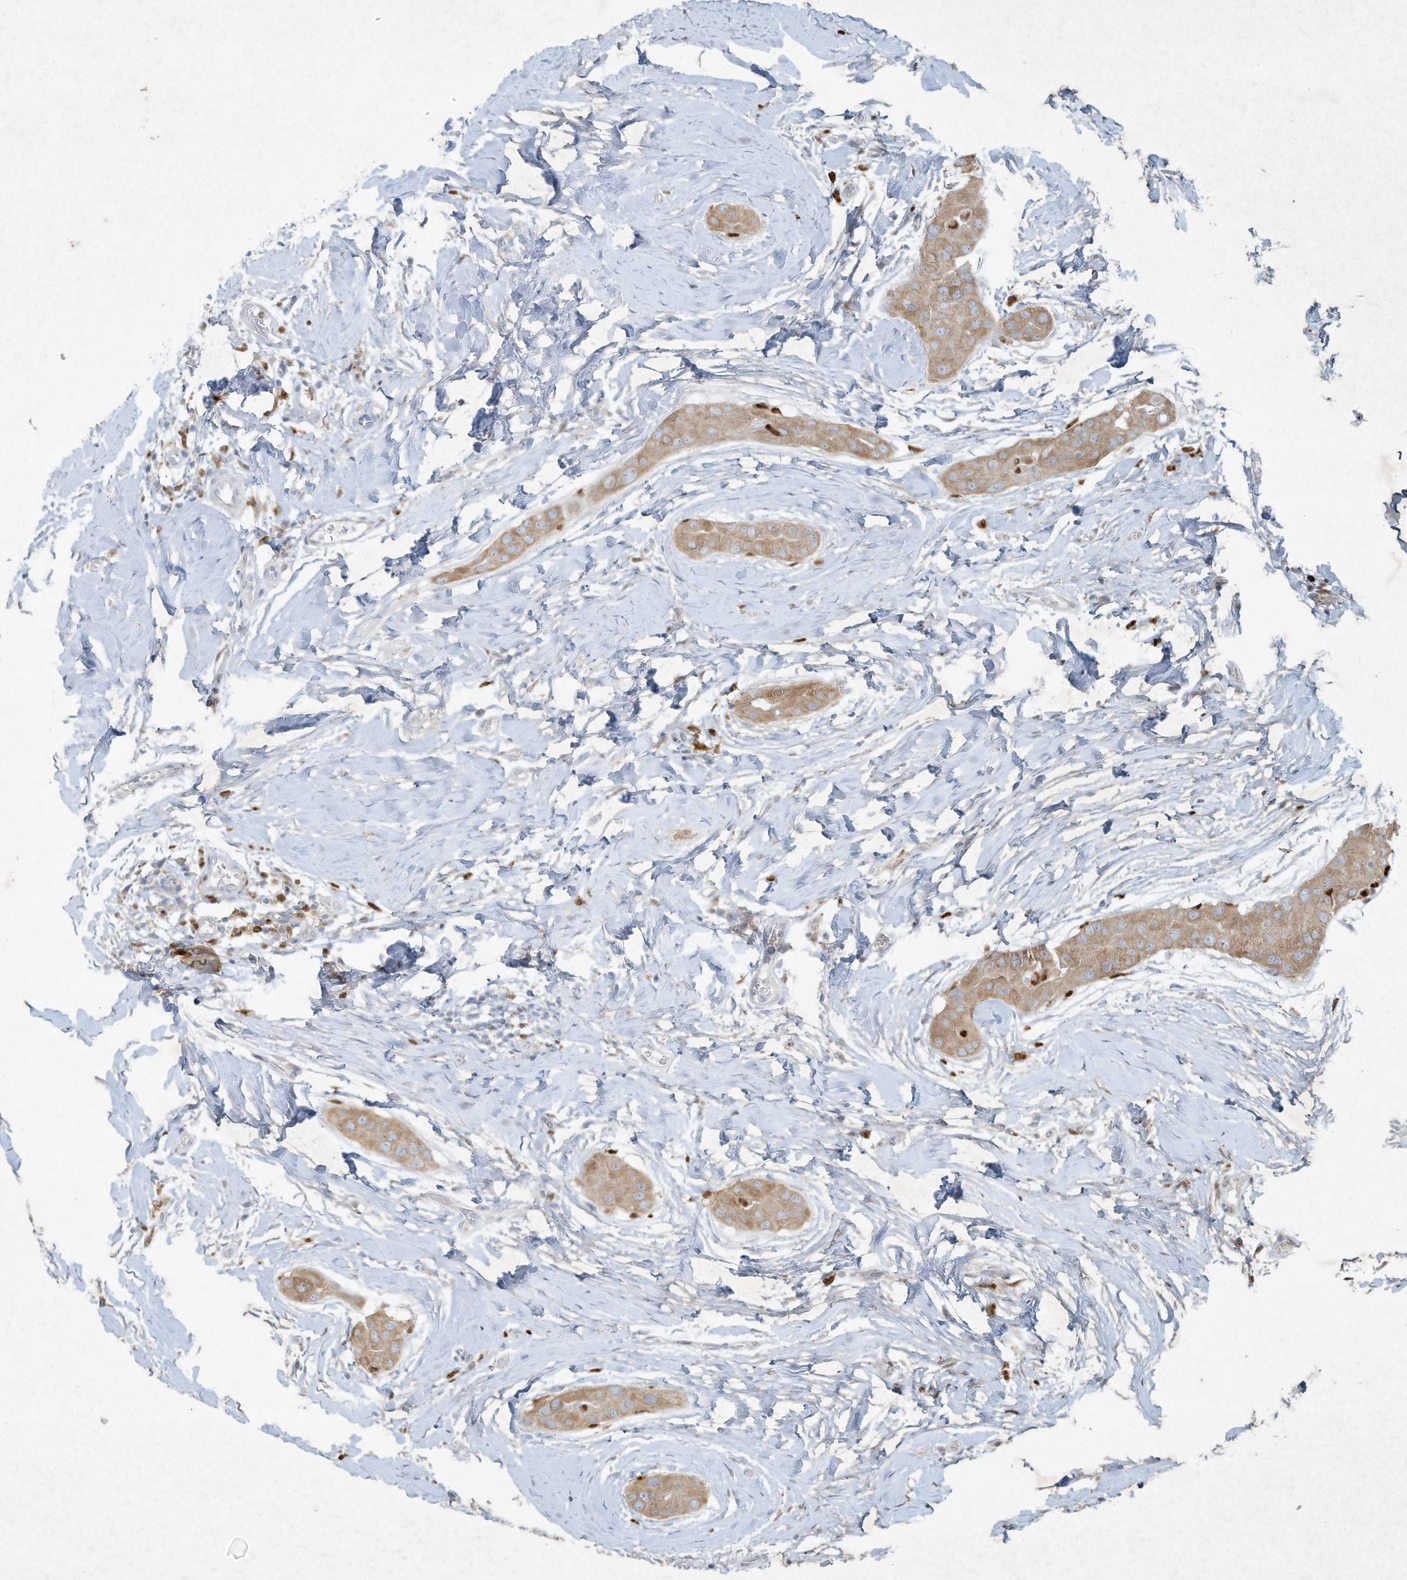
{"staining": {"intensity": "moderate", "quantity": ">75%", "location": "cytoplasmic/membranous"}, "tissue": "thyroid cancer", "cell_type": "Tumor cells", "image_type": "cancer", "snomed": [{"axis": "morphology", "description": "Papillary adenocarcinoma, NOS"}, {"axis": "topography", "description": "Thyroid gland"}], "caption": "Immunohistochemistry (IHC) image of neoplastic tissue: human papillary adenocarcinoma (thyroid) stained using immunohistochemistry (IHC) exhibits medium levels of moderate protein expression localized specifically in the cytoplasmic/membranous of tumor cells, appearing as a cytoplasmic/membranous brown color.", "gene": "TUBE1", "patient": {"sex": "male", "age": 33}}